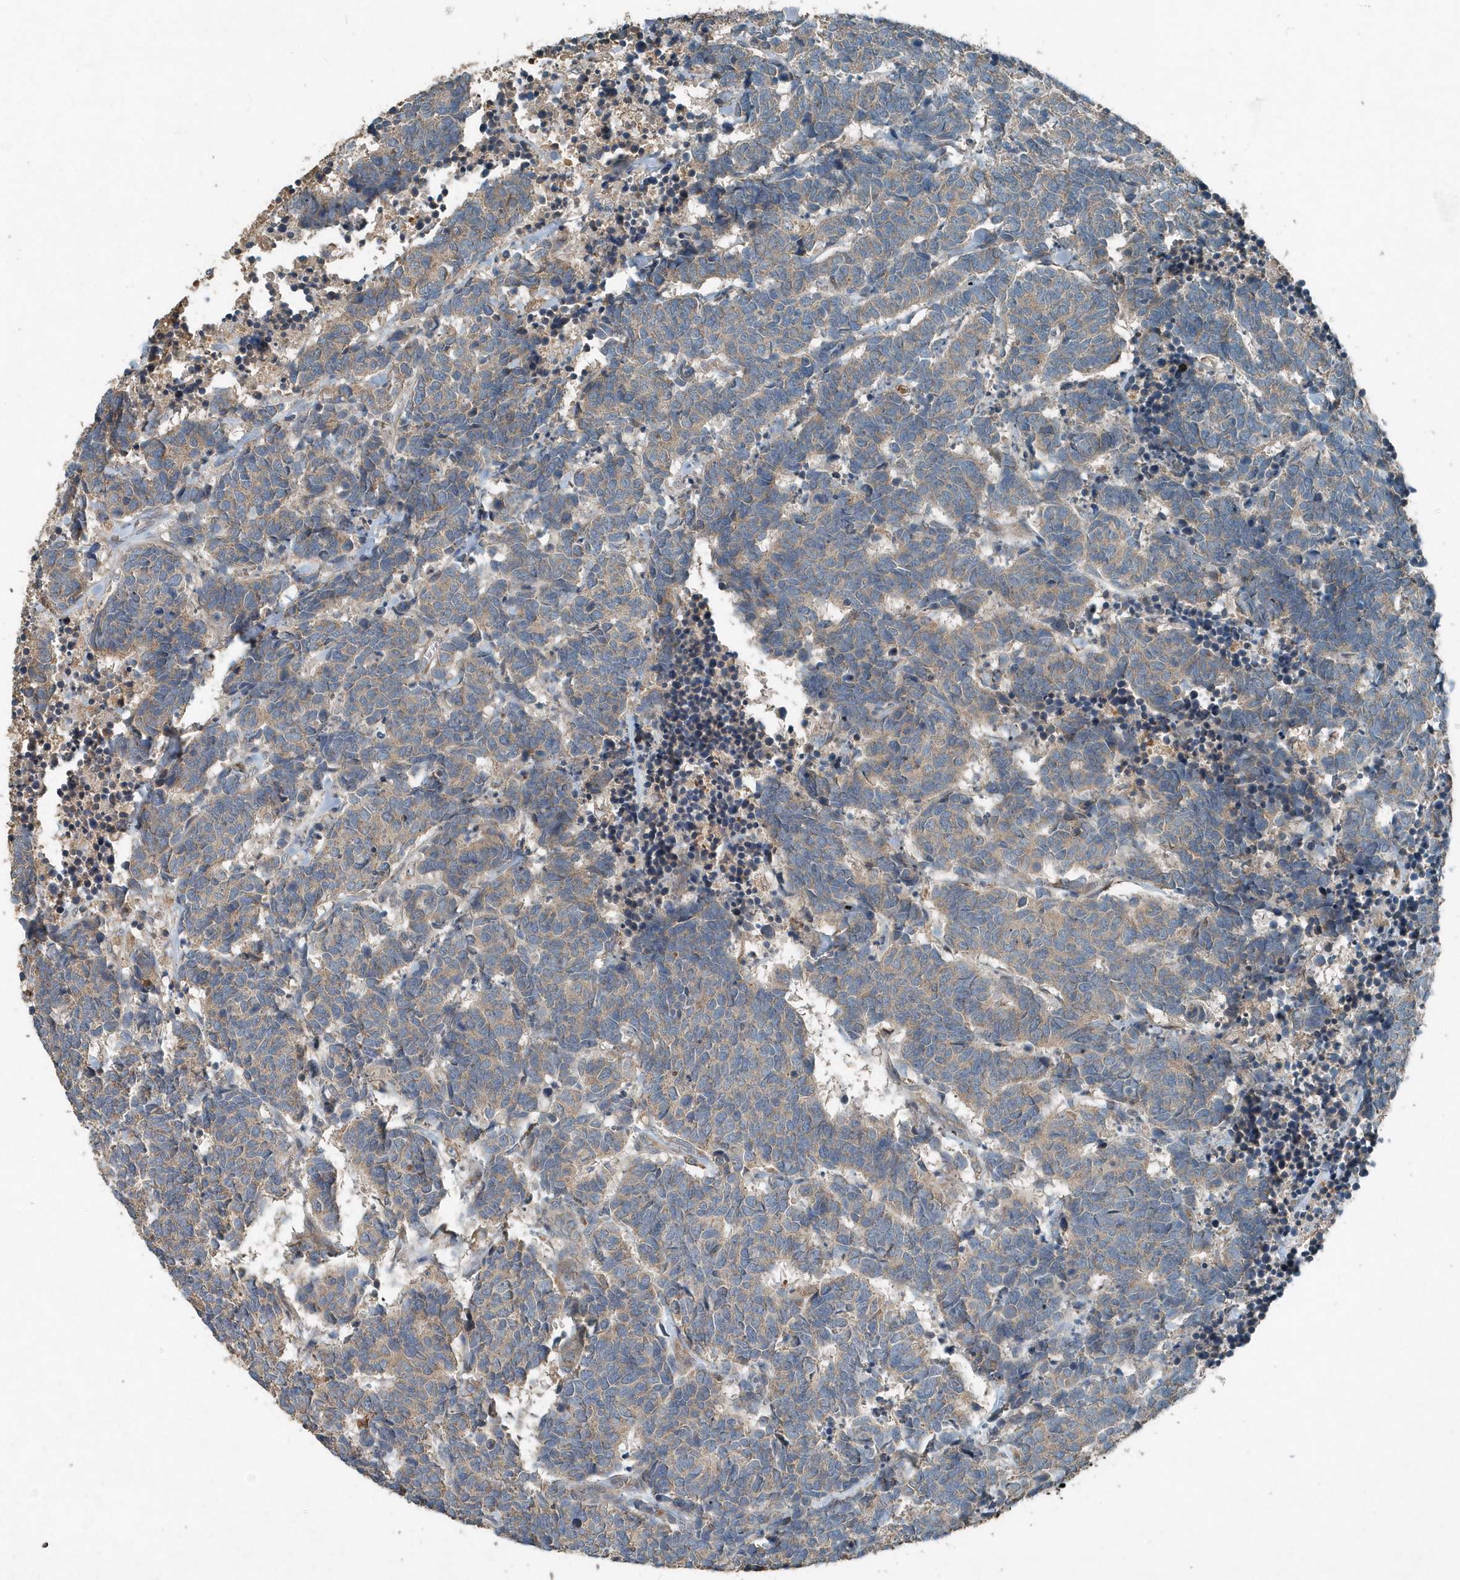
{"staining": {"intensity": "weak", "quantity": ">75%", "location": "cytoplasmic/membranous"}, "tissue": "carcinoid", "cell_type": "Tumor cells", "image_type": "cancer", "snomed": [{"axis": "morphology", "description": "Carcinoma, NOS"}, {"axis": "morphology", "description": "Carcinoid, malignant, NOS"}, {"axis": "topography", "description": "Urinary bladder"}], "caption": "Protein analysis of carcinoid tissue shows weak cytoplasmic/membranous positivity in approximately >75% of tumor cells.", "gene": "SCFD2", "patient": {"sex": "male", "age": 57}}